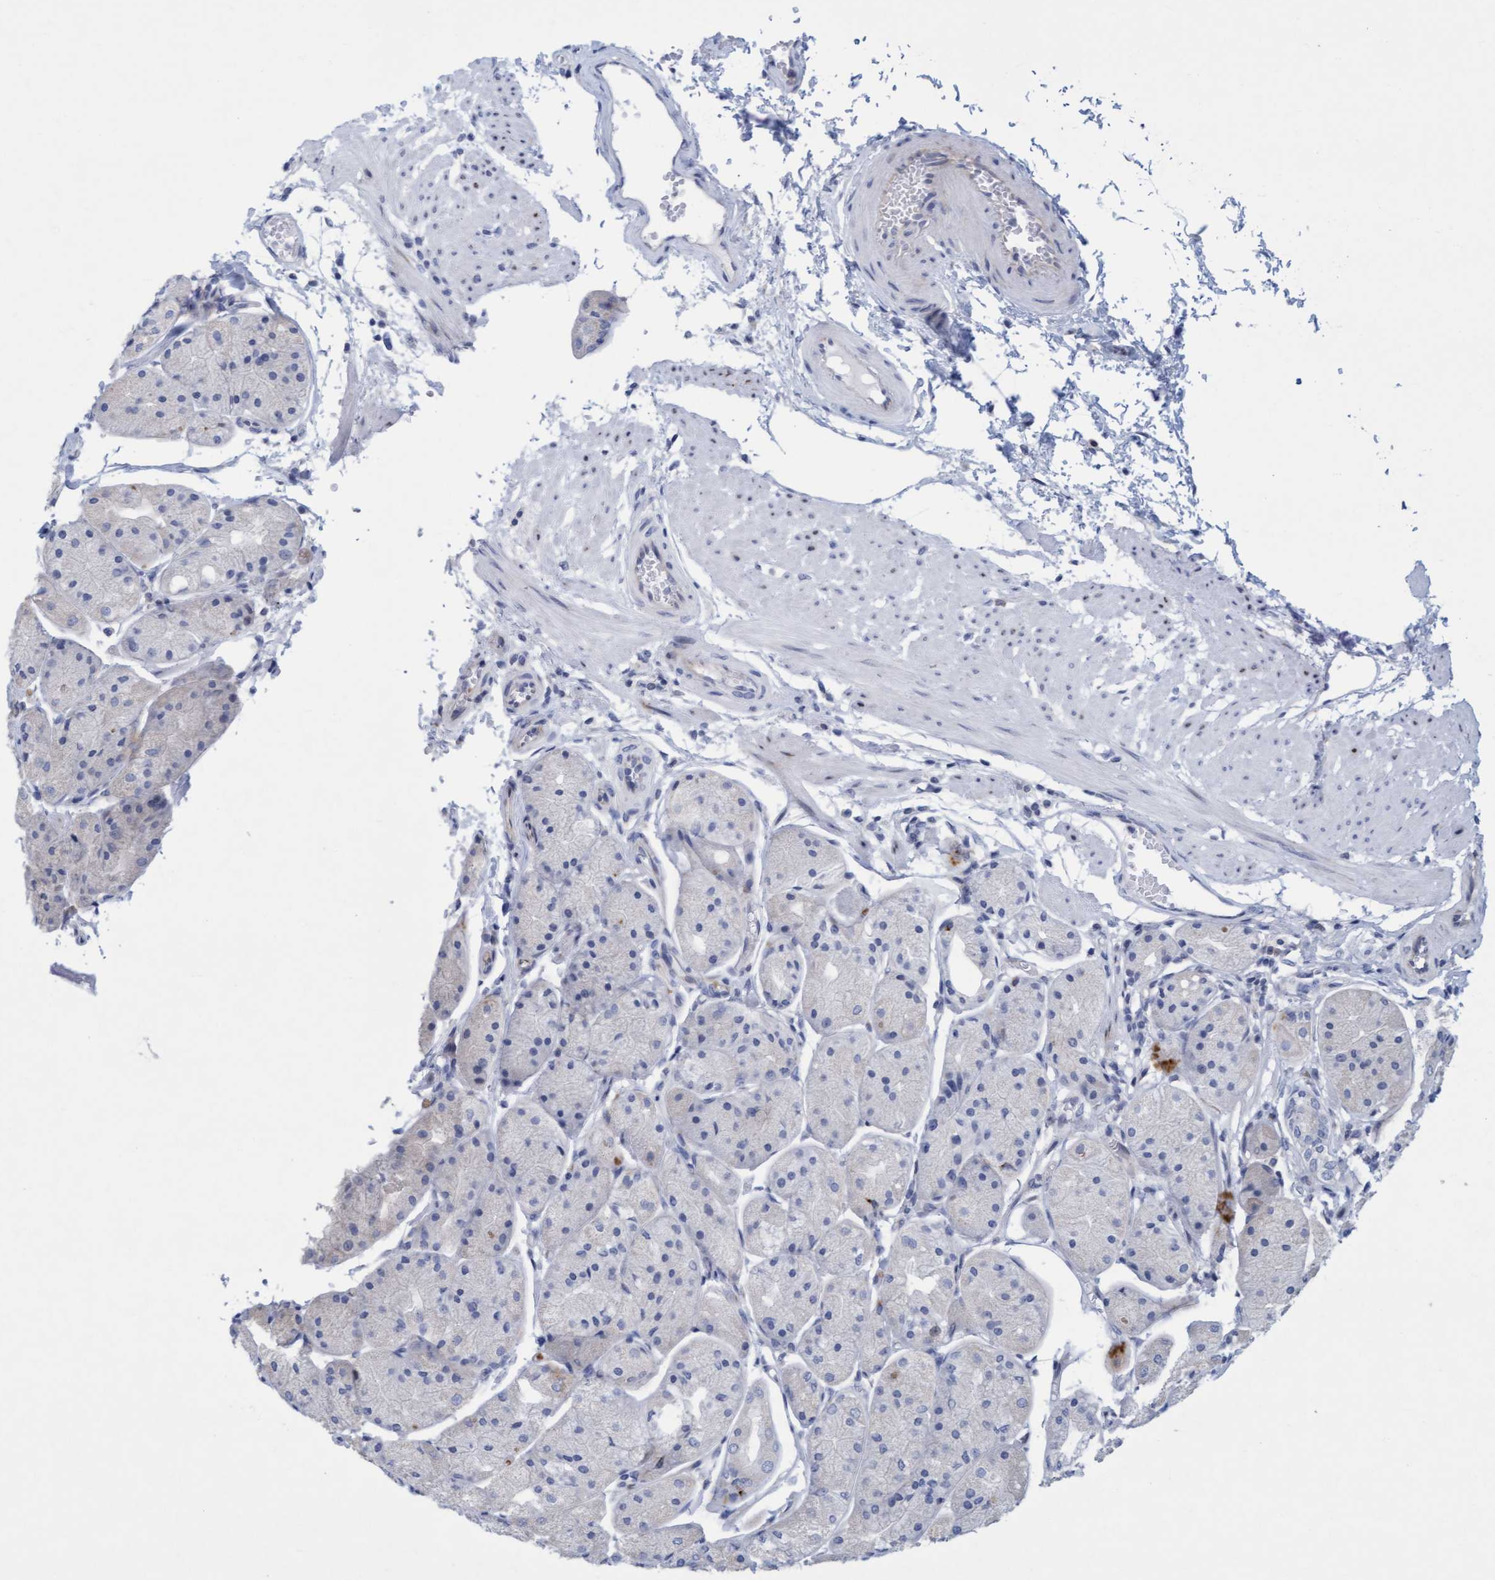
{"staining": {"intensity": "negative", "quantity": "none", "location": "none"}, "tissue": "stomach", "cell_type": "Glandular cells", "image_type": "normal", "snomed": [{"axis": "morphology", "description": "Normal tissue, NOS"}, {"axis": "topography", "description": "Stomach, upper"}], "caption": "IHC of unremarkable stomach shows no expression in glandular cells.", "gene": "SLC28A3", "patient": {"sex": "male", "age": 72}}